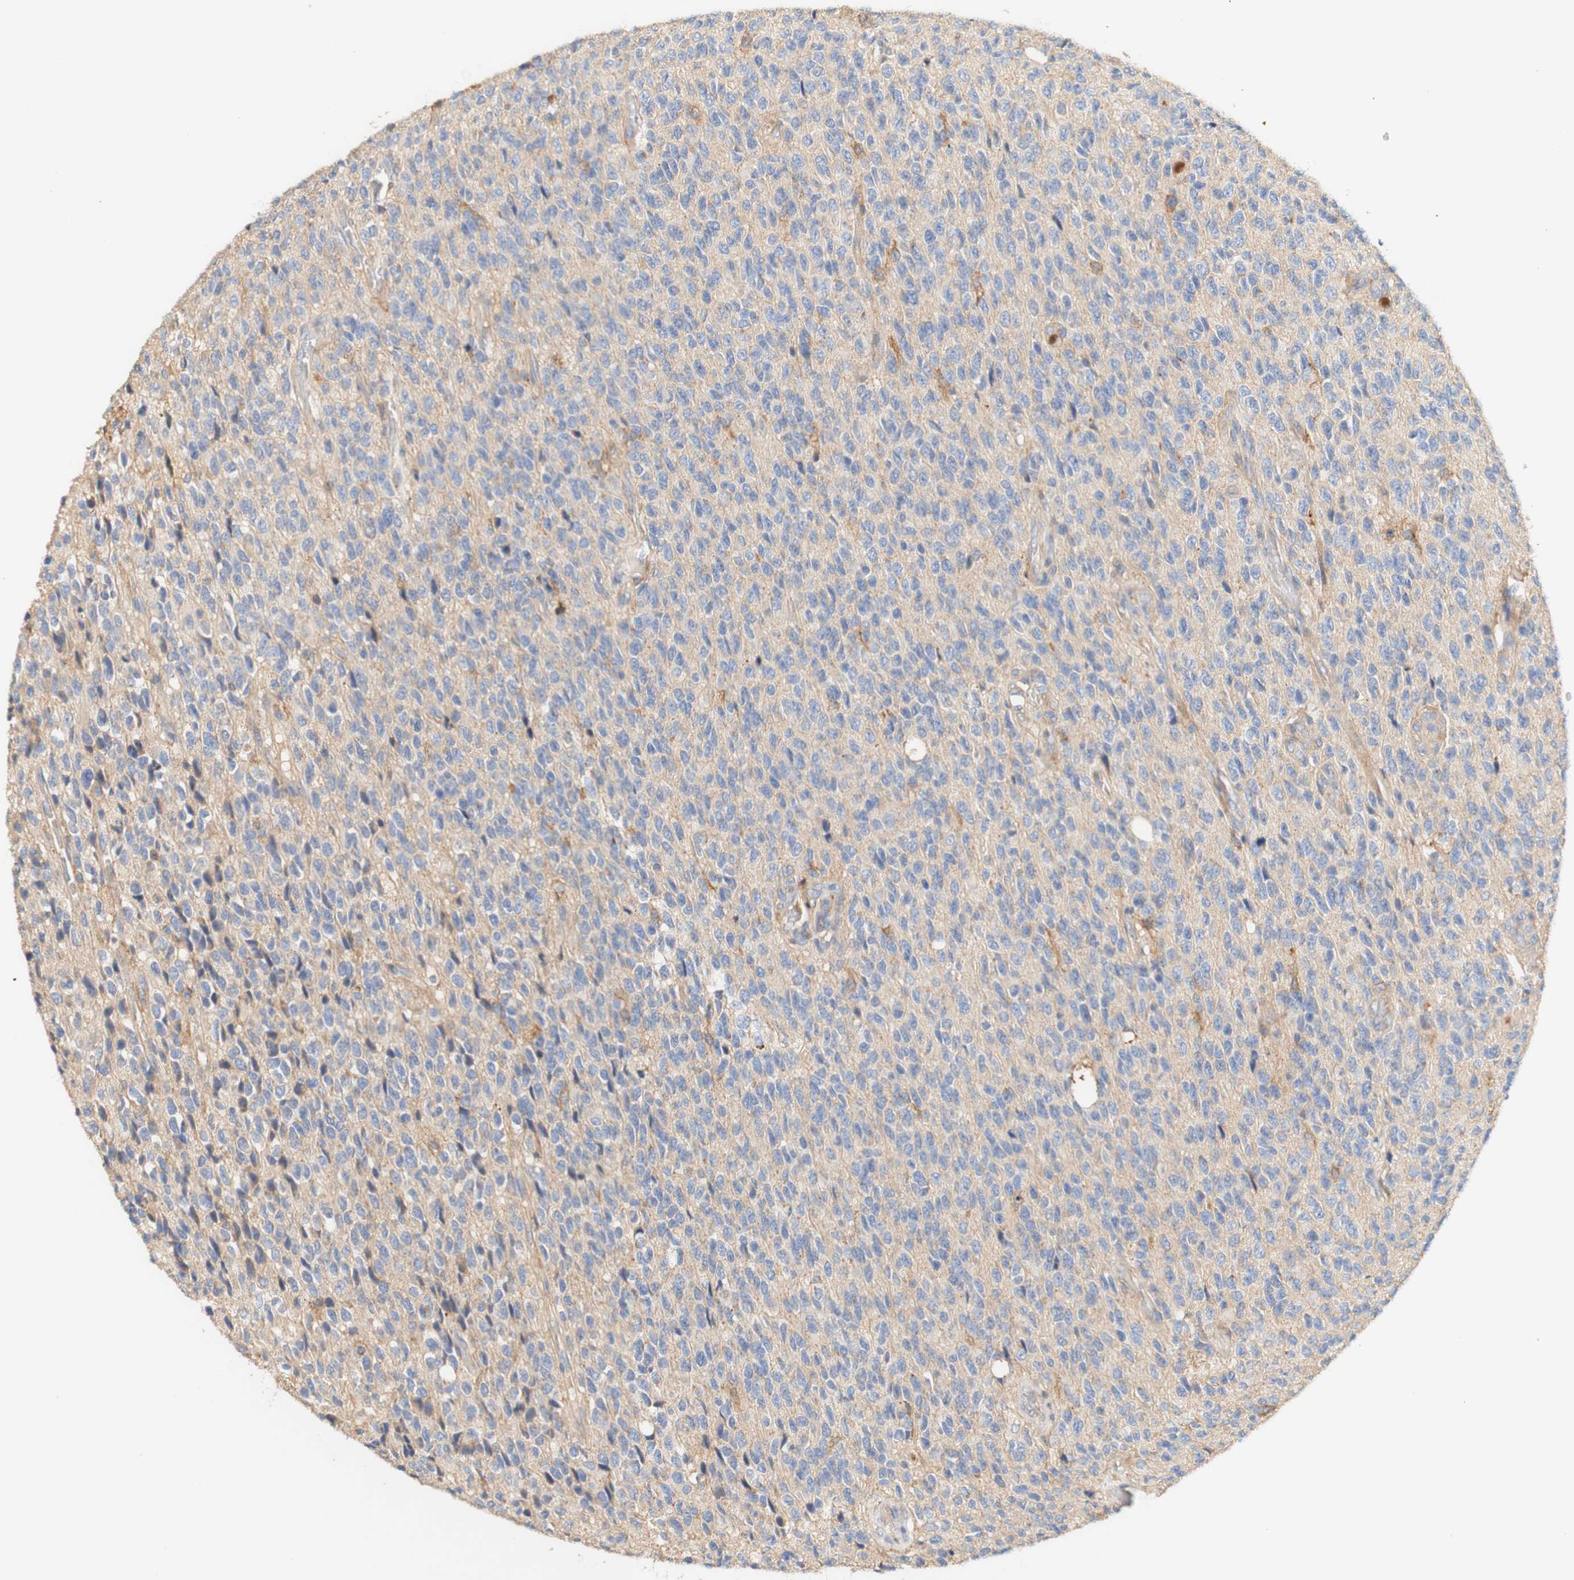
{"staining": {"intensity": "negative", "quantity": "none", "location": "none"}, "tissue": "glioma", "cell_type": "Tumor cells", "image_type": "cancer", "snomed": [{"axis": "morphology", "description": "Glioma, malignant, High grade"}, {"axis": "topography", "description": "pancreas cauda"}], "caption": "A micrograph of glioma stained for a protein displays no brown staining in tumor cells. (Stains: DAB IHC with hematoxylin counter stain, Microscopy: brightfield microscopy at high magnification).", "gene": "PCDH7", "patient": {"sex": "male", "age": 60}}